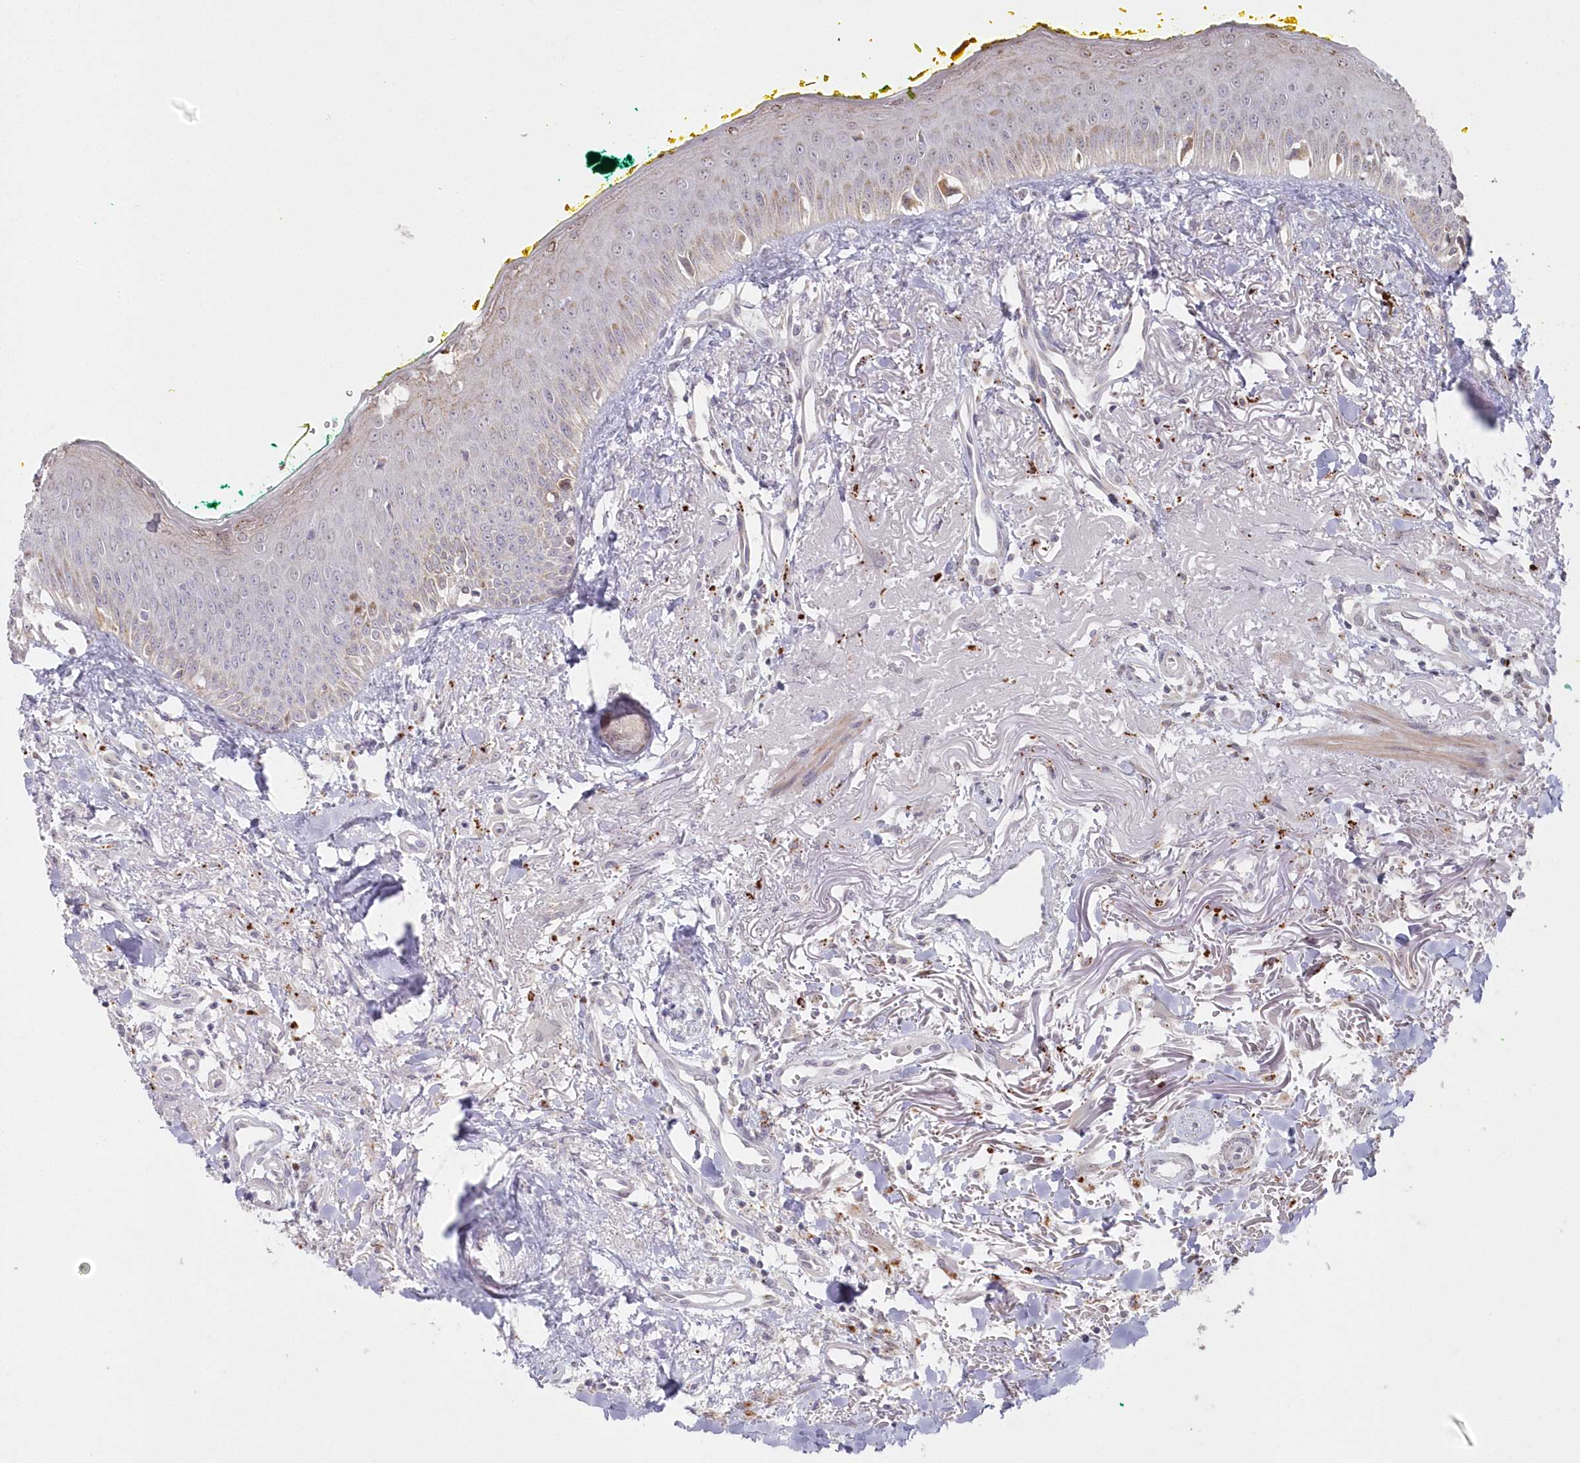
{"staining": {"intensity": "weak", "quantity": "<25%", "location": "nuclear"}, "tissue": "oral mucosa", "cell_type": "Squamous epithelial cells", "image_type": "normal", "snomed": [{"axis": "morphology", "description": "Normal tissue, NOS"}, {"axis": "topography", "description": "Oral tissue"}], "caption": "Immunohistochemical staining of benign human oral mucosa shows no significant expression in squamous epithelial cells. (DAB immunohistochemistry (IHC) with hematoxylin counter stain).", "gene": "ARSB", "patient": {"sex": "female", "age": 70}}